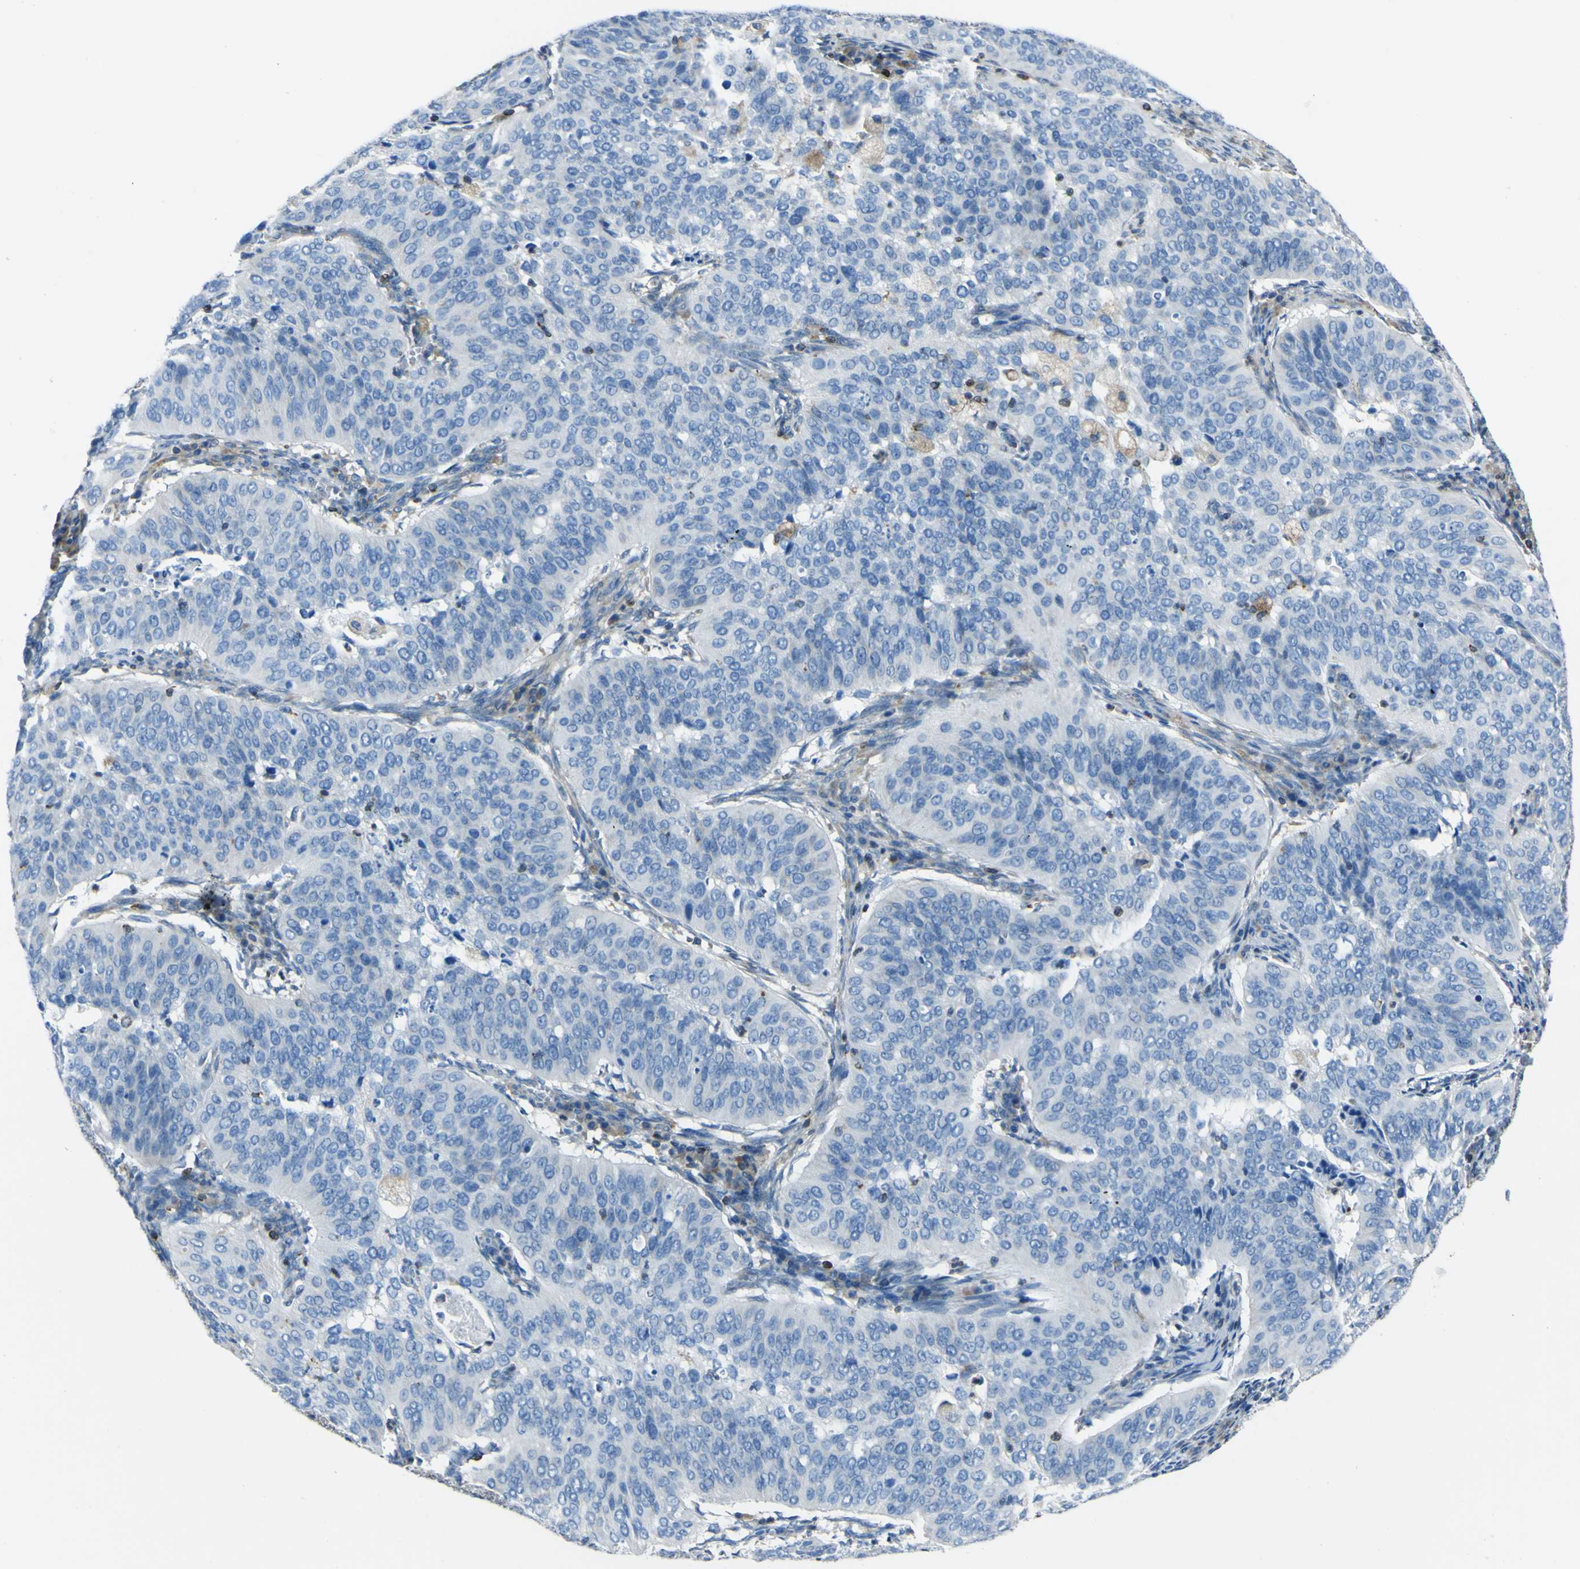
{"staining": {"intensity": "negative", "quantity": "none", "location": "none"}, "tissue": "cervical cancer", "cell_type": "Tumor cells", "image_type": "cancer", "snomed": [{"axis": "morphology", "description": "Normal tissue, NOS"}, {"axis": "morphology", "description": "Squamous cell carcinoma, NOS"}, {"axis": "topography", "description": "Cervix"}], "caption": "Immunohistochemistry (IHC) image of human cervical cancer stained for a protein (brown), which reveals no expression in tumor cells.", "gene": "STIM1", "patient": {"sex": "female", "age": 39}}